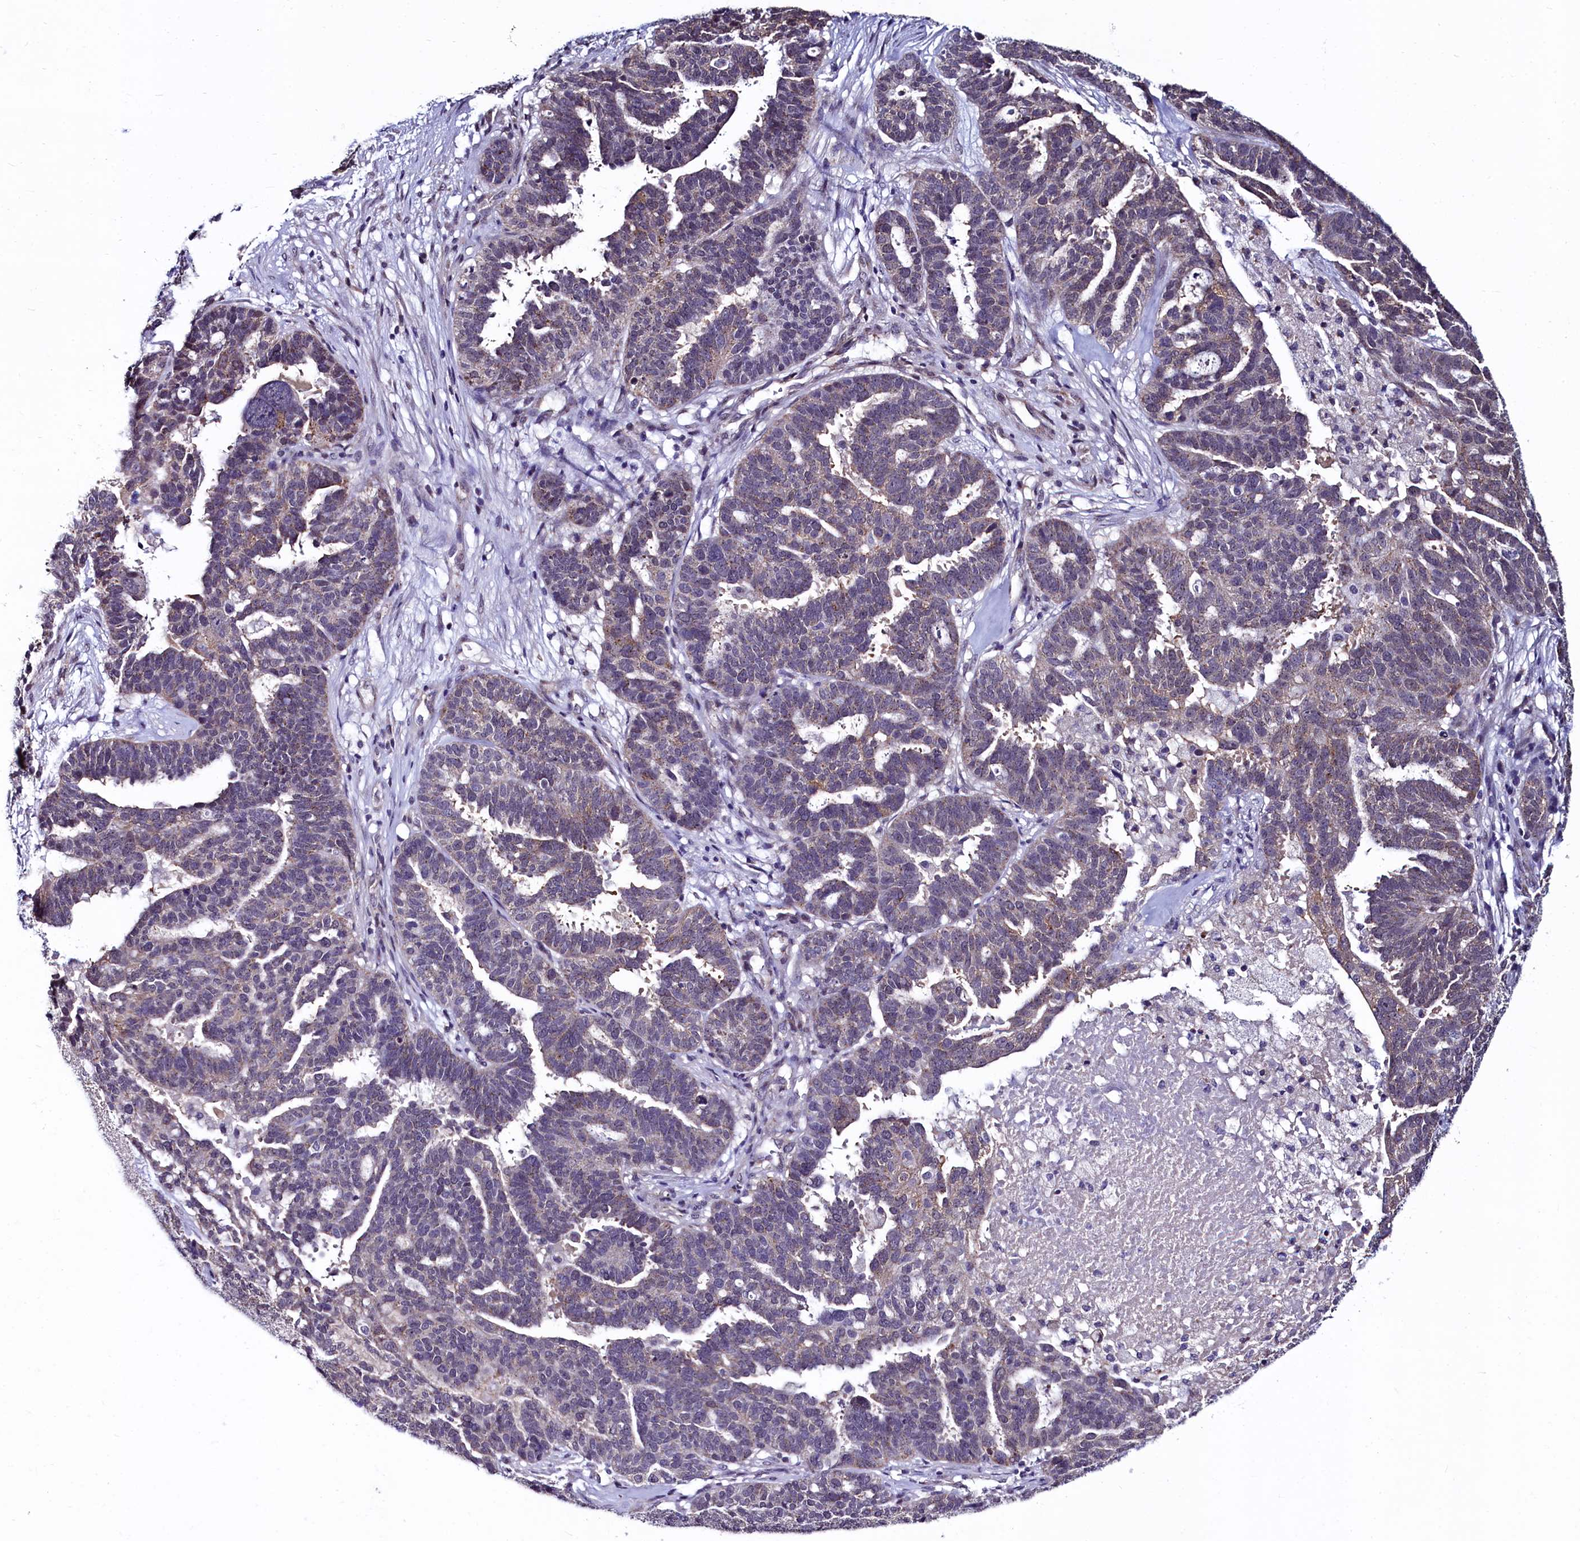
{"staining": {"intensity": "weak", "quantity": "25%-75%", "location": "cytoplasmic/membranous"}, "tissue": "ovarian cancer", "cell_type": "Tumor cells", "image_type": "cancer", "snomed": [{"axis": "morphology", "description": "Cystadenocarcinoma, serous, NOS"}, {"axis": "topography", "description": "Ovary"}], "caption": "Human ovarian cancer (serous cystadenocarcinoma) stained with a brown dye shows weak cytoplasmic/membranous positive staining in about 25%-75% of tumor cells.", "gene": "SEC24C", "patient": {"sex": "female", "age": 59}}